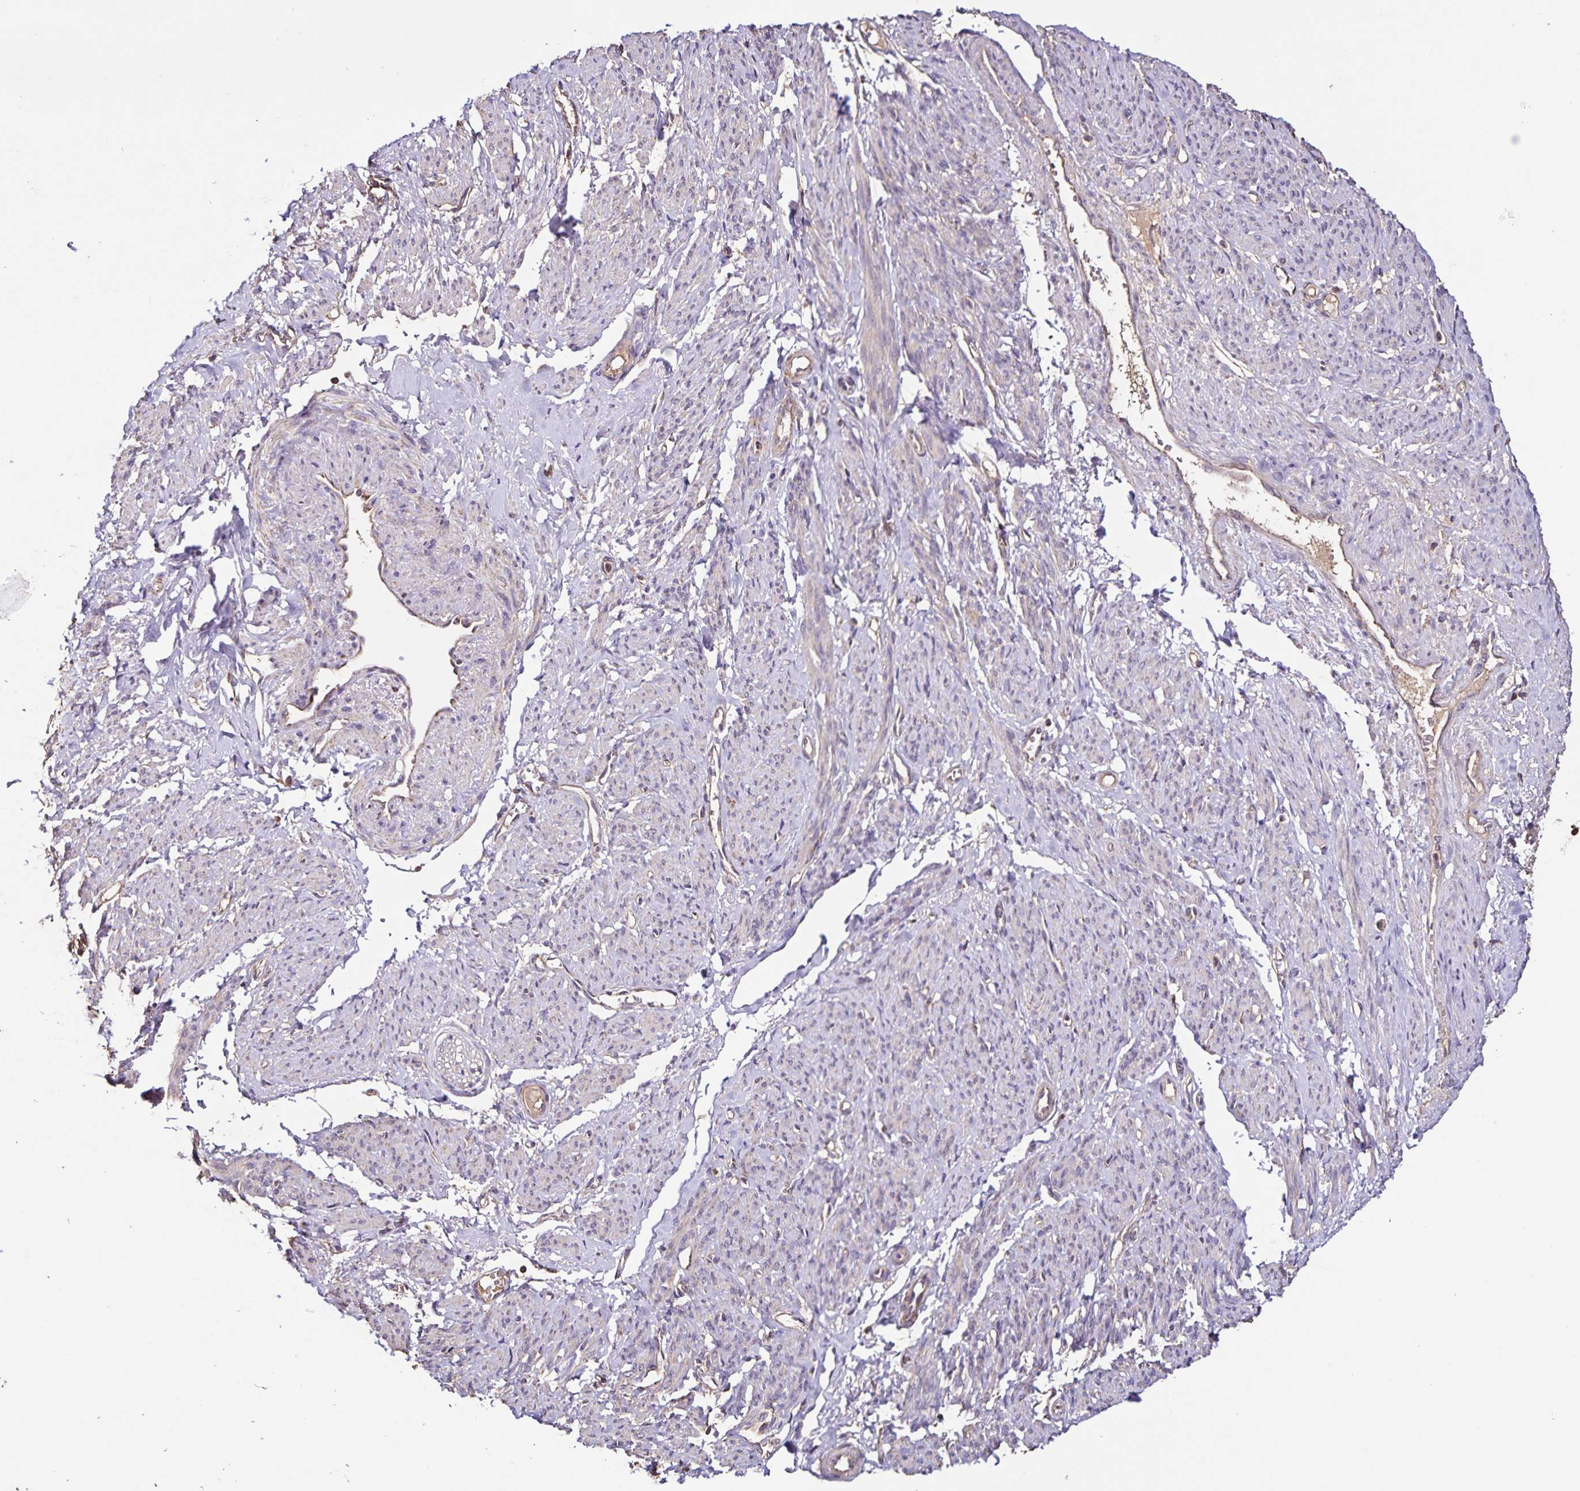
{"staining": {"intensity": "negative", "quantity": "none", "location": "none"}, "tissue": "smooth muscle", "cell_type": "Smooth muscle cells", "image_type": "normal", "snomed": [{"axis": "morphology", "description": "Normal tissue, NOS"}, {"axis": "topography", "description": "Smooth muscle"}], "caption": "Protein analysis of unremarkable smooth muscle exhibits no significant positivity in smooth muscle cells.", "gene": "MAN1A1", "patient": {"sex": "female", "age": 65}}